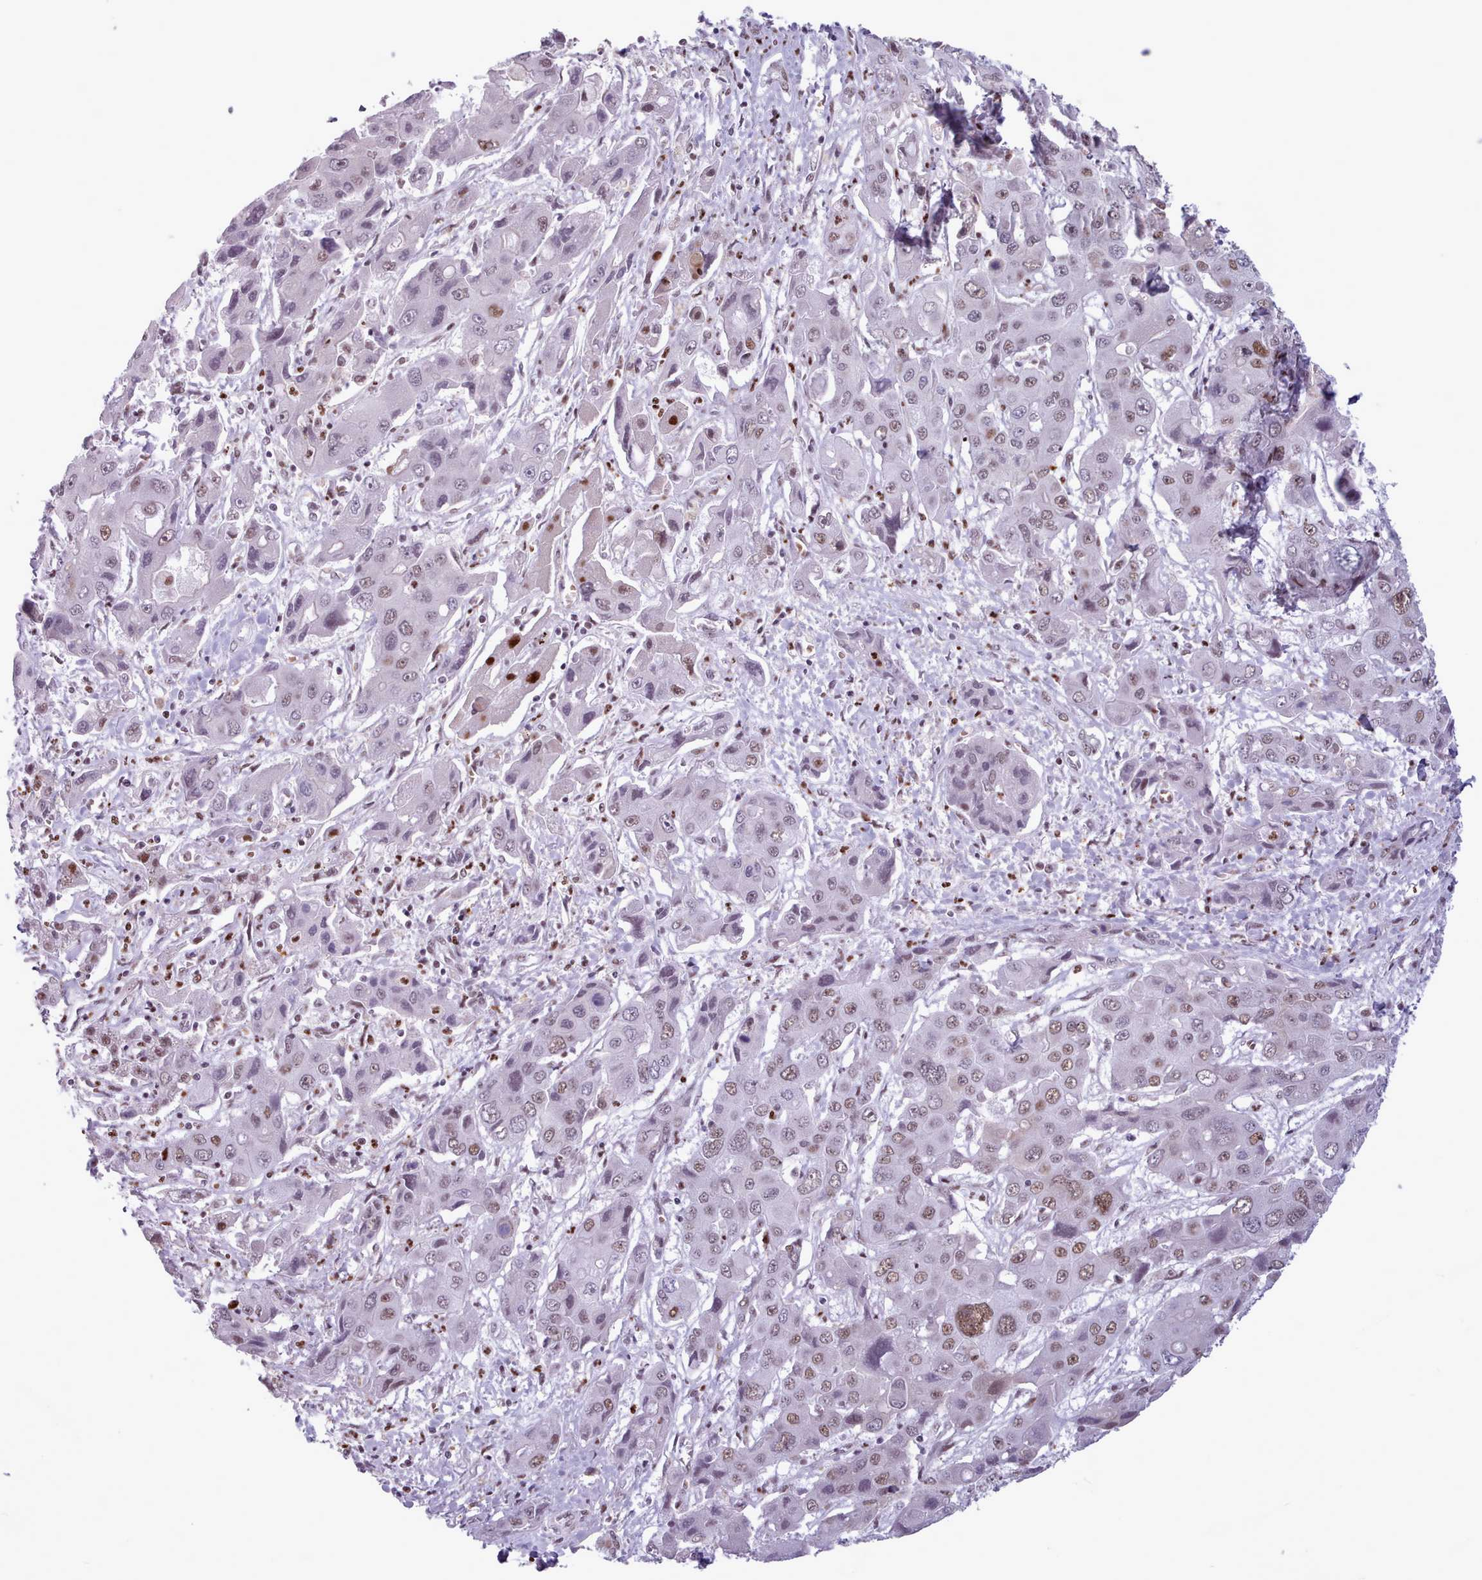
{"staining": {"intensity": "moderate", "quantity": ">75%", "location": "nuclear"}, "tissue": "liver cancer", "cell_type": "Tumor cells", "image_type": "cancer", "snomed": [{"axis": "morphology", "description": "Cholangiocarcinoma"}, {"axis": "topography", "description": "Liver"}], "caption": "Immunohistochemical staining of liver cancer reveals medium levels of moderate nuclear protein positivity in approximately >75% of tumor cells. (IHC, brightfield microscopy, high magnification).", "gene": "SRSF4", "patient": {"sex": "male", "age": 67}}